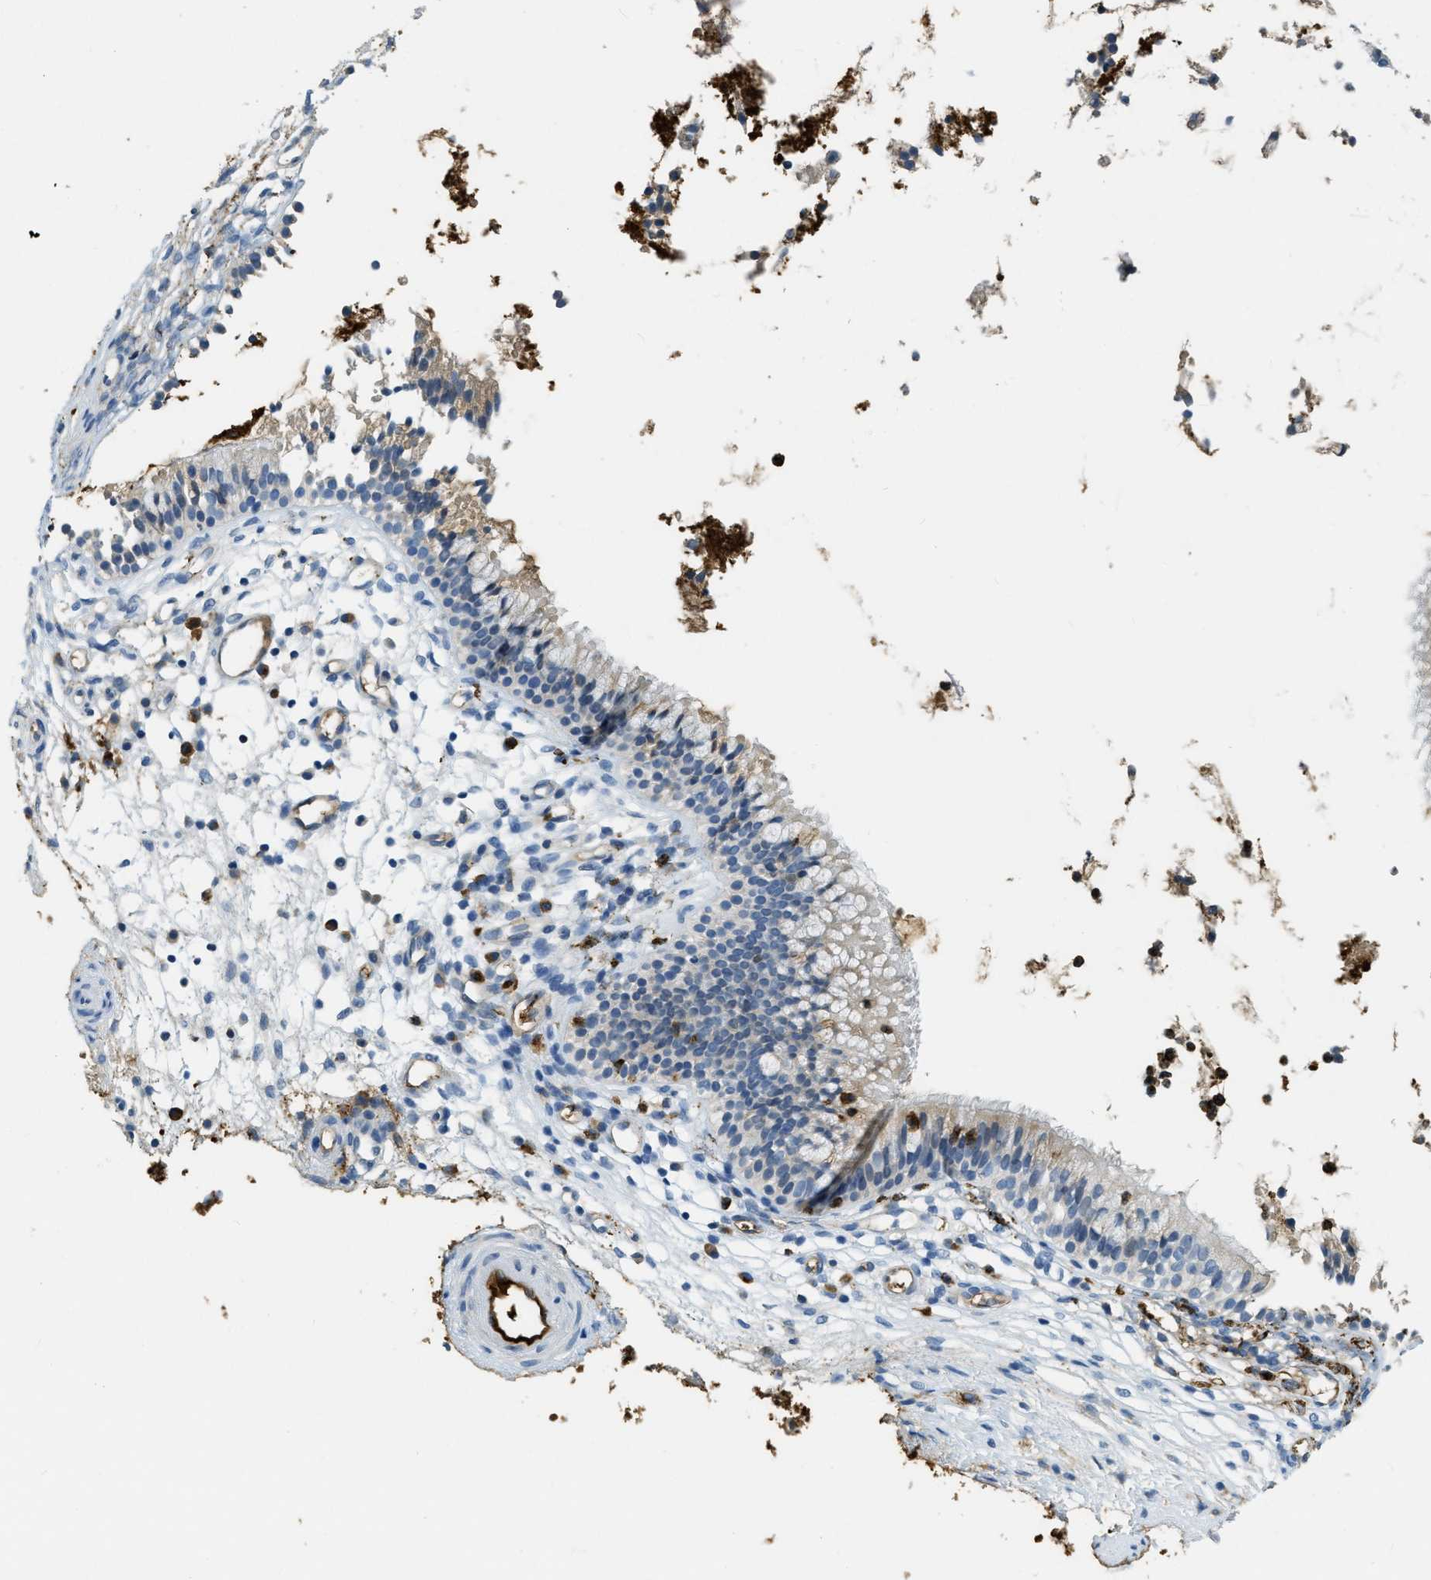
{"staining": {"intensity": "weak", "quantity": "25%-75%", "location": "cytoplasmic/membranous"}, "tissue": "nasopharynx", "cell_type": "Respiratory epithelial cells", "image_type": "normal", "snomed": [{"axis": "morphology", "description": "Normal tissue, NOS"}, {"axis": "topography", "description": "Nasopharynx"}], "caption": "Protein analysis of benign nasopharynx demonstrates weak cytoplasmic/membranous positivity in approximately 25%-75% of respiratory epithelial cells.", "gene": "PRTN3", "patient": {"sex": "male", "age": 21}}